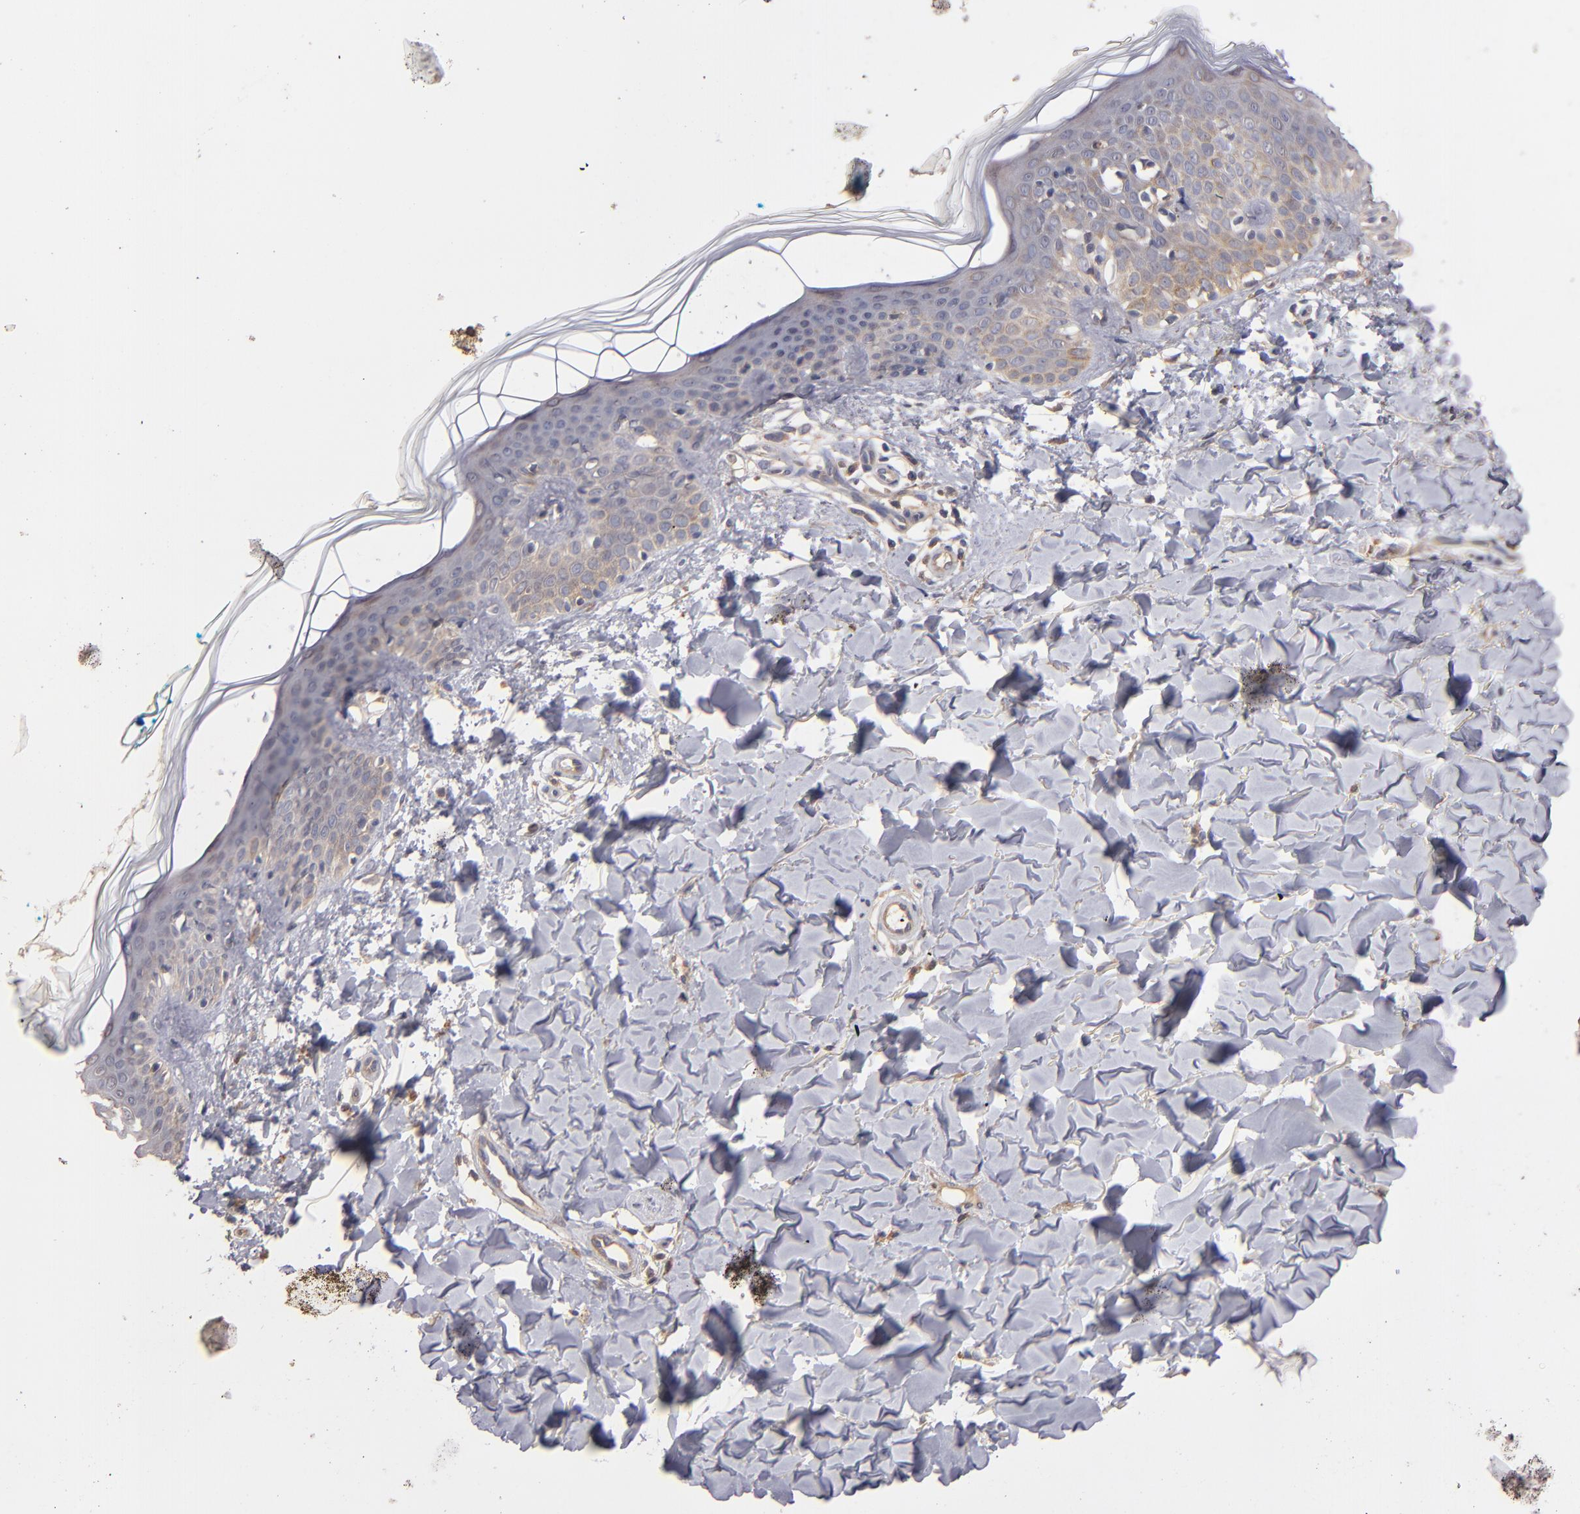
{"staining": {"intensity": "negative", "quantity": "none", "location": "none"}, "tissue": "skin", "cell_type": "Fibroblasts", "image_type": "normal", "snomed": [{"axis": "morphology", "description": "Normal tissue, NOS"}, {"axis": "topography", "description": "Skin"}], "caption": "Skin stained for a protein using IHC demonstrates no positivity fibroblasts.", "gene": "UPF3B", "patient": {"sex": "male", "age": 32}}